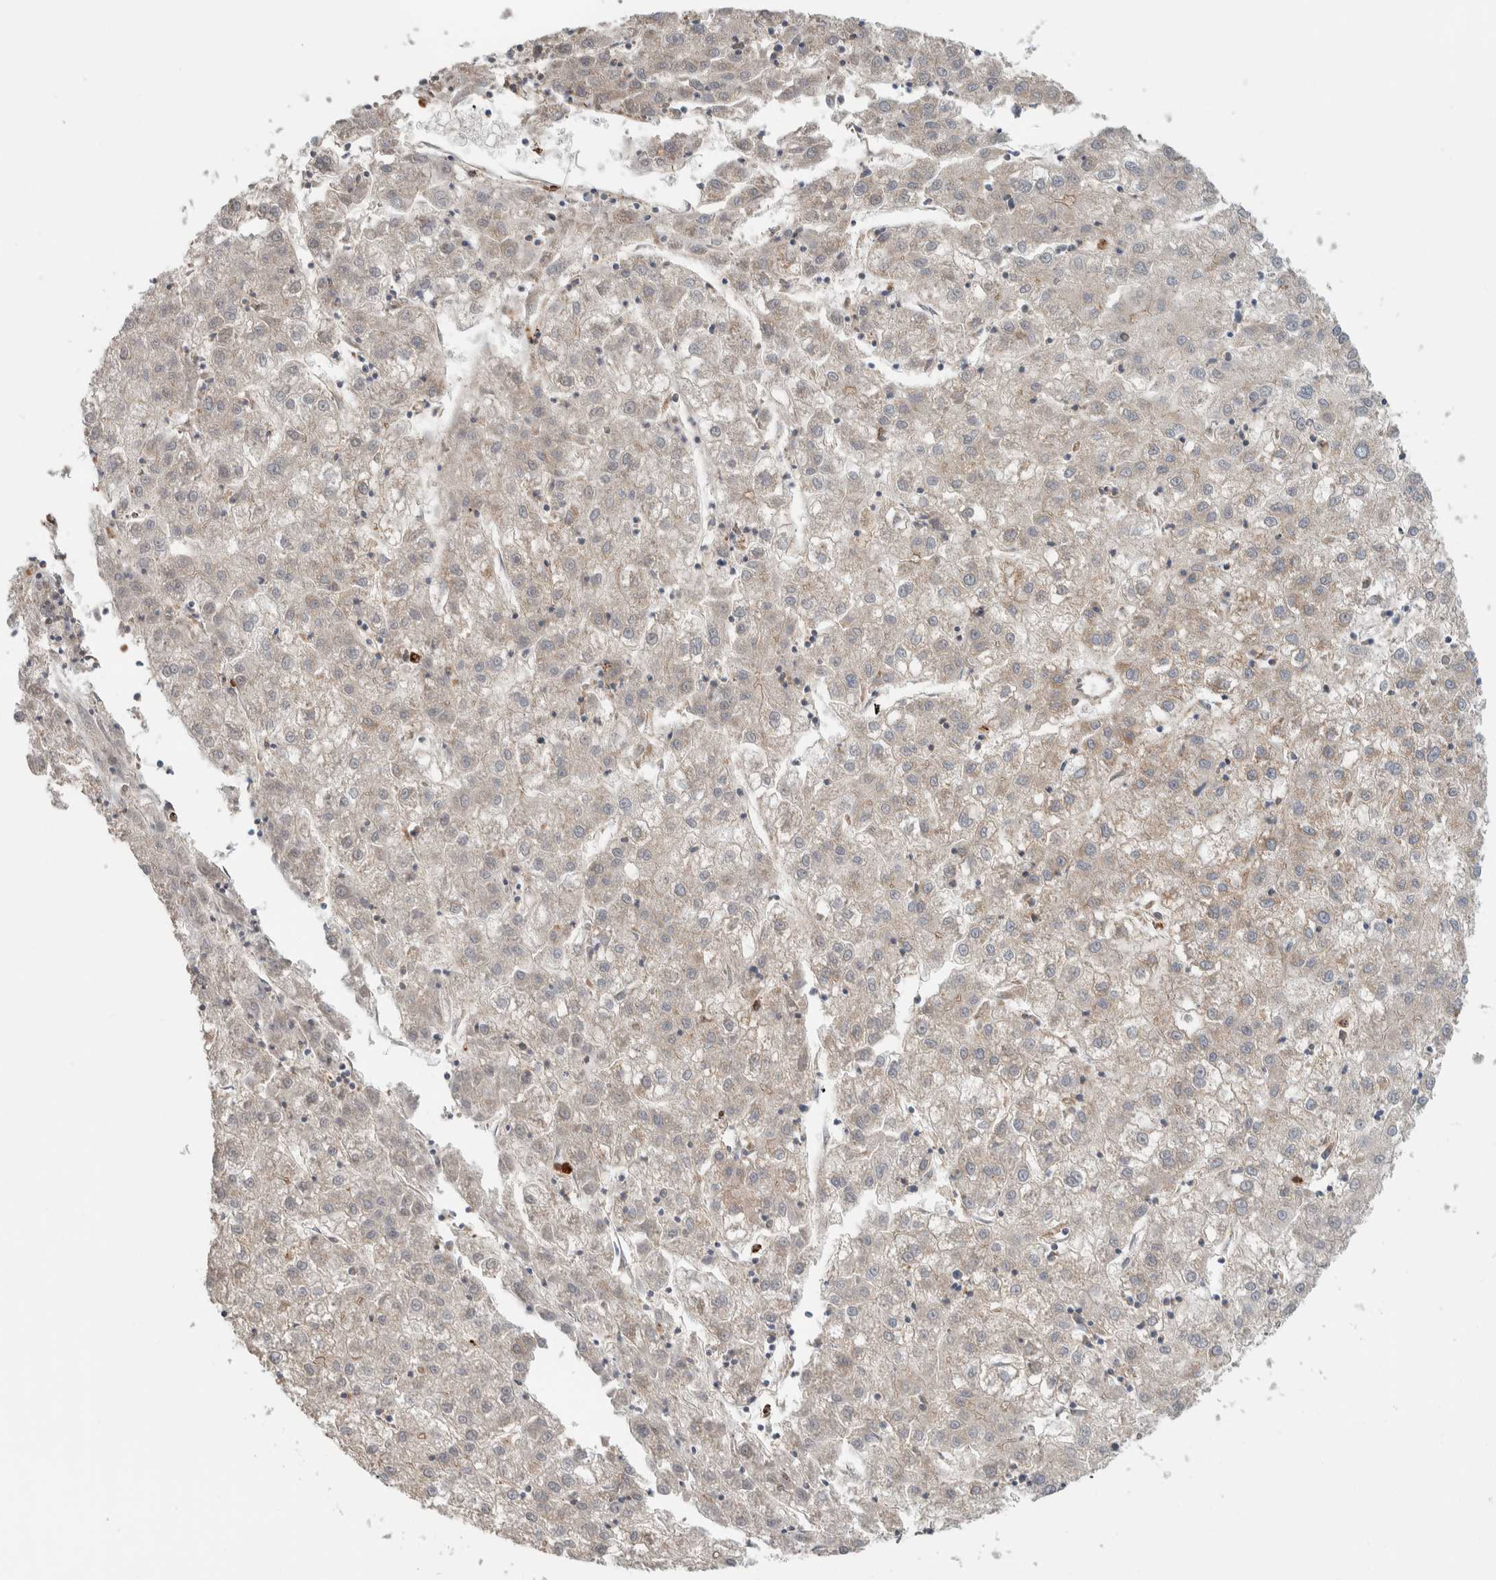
{"staining": {"intensity": "weak", "quantity": "25%-75%", "location": "cytoplasmic/membranous"}, "tissue": "liver cancer", "cell_type": "Tumor cells", "image_type": "cancer", "snomed": [{"axis": "morphology", "description": "Carcinoma, Hepatocellular, NOS"}, {"axis": "topography", "description": "Liver"}], "caption": "Approximately 25%-75% of tumor cells in human liver cancer reveal weak cytoplasmic/membranous protein expression as visualized by brown immunohistochemical staining.", "gene": "VPS53", "patient": {"sex": "male", "age": 72}}